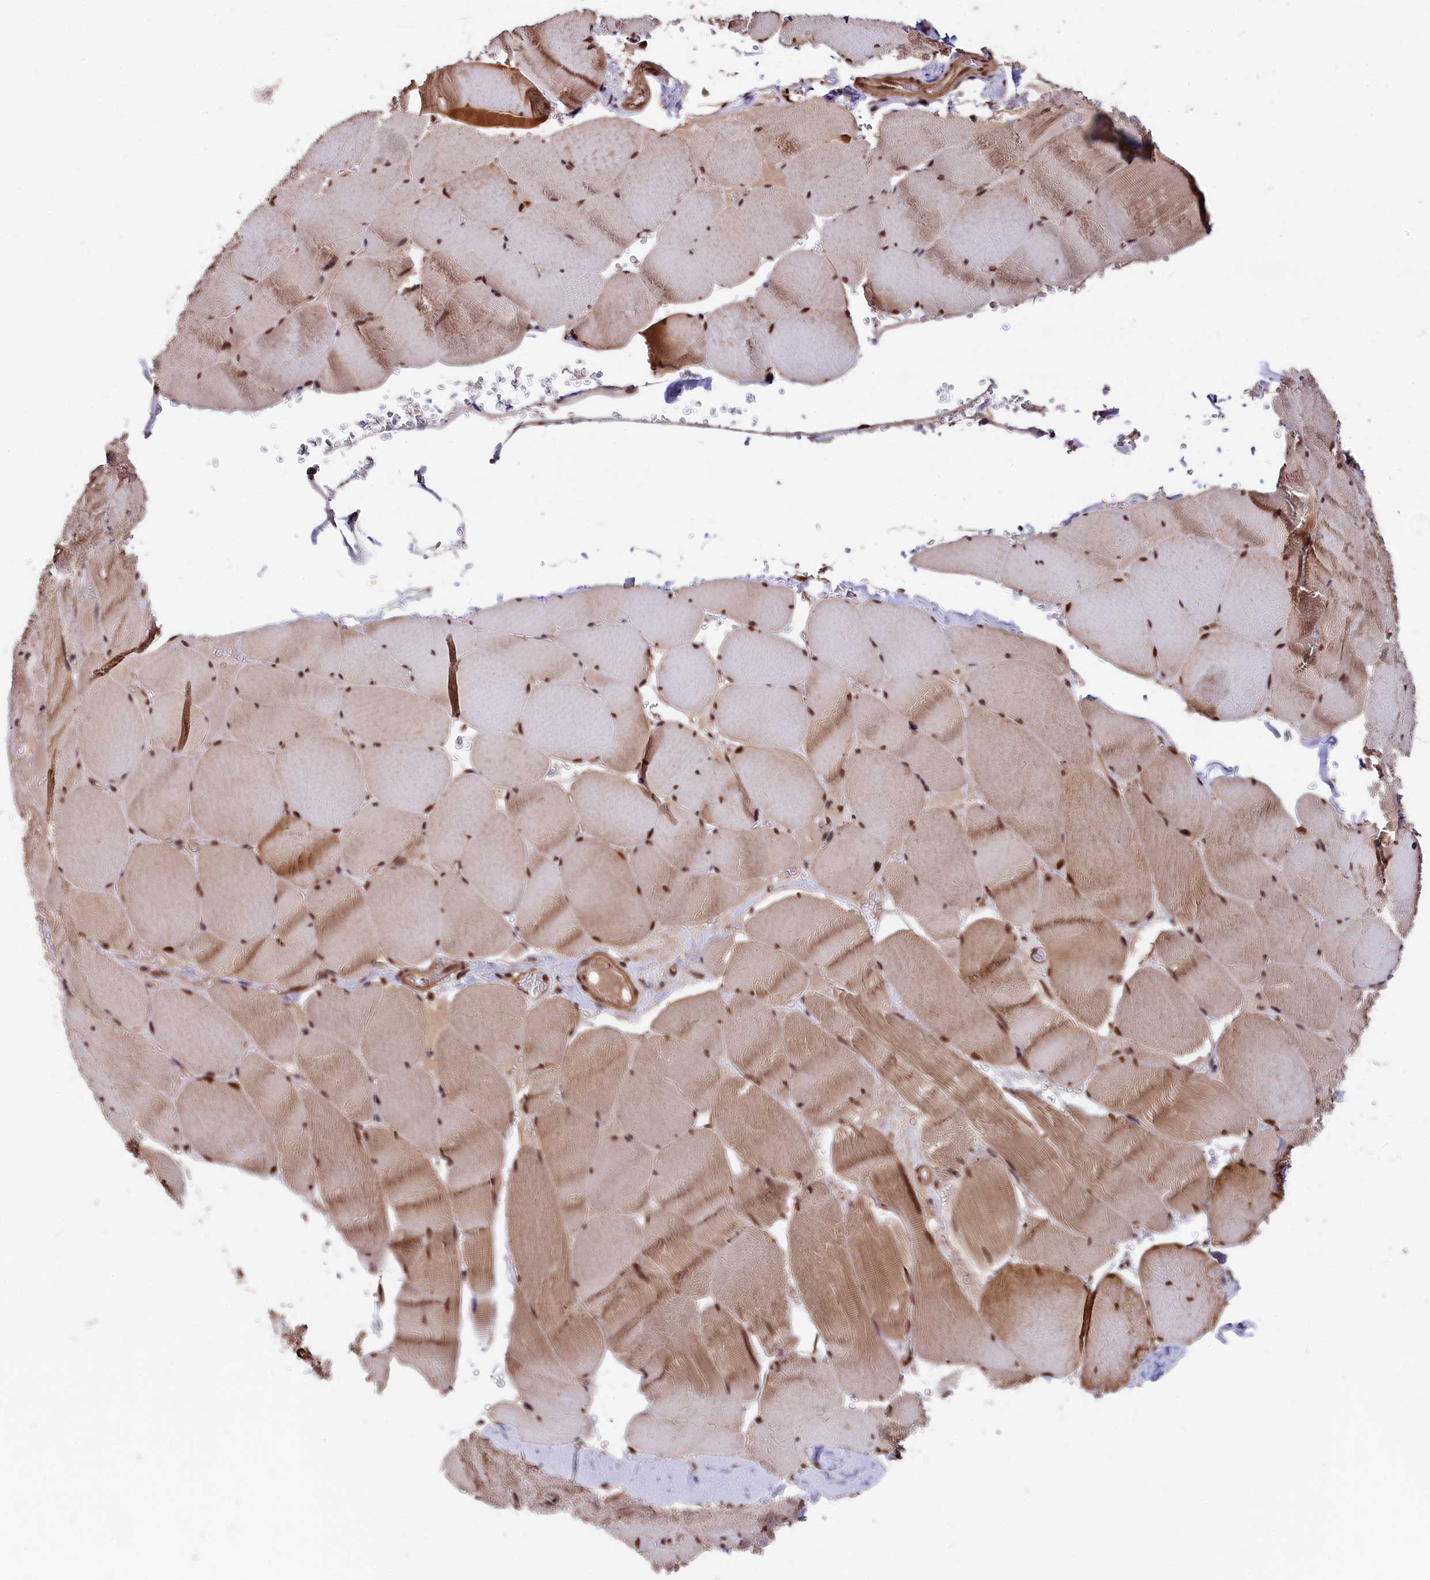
{"staining": {"intensity": "moderate", "quantity": ">75%", "location": "cytoplasmic/membranous,nuclear"}, "tissue": "skeletal muscle", "cell_type": "Myocytes", "image_type": "normal", "snomed": [{"axis": "morphology", "description": "Normal tissue, NOS"}, {"axis": "topography", "description": "Skeletal muscle"}, {"axis": "topography", "description": "Head-Neck"}], "caption": "Immunohistochemical staining of benign skeletal muscle displays moderate cytoplasmic/membranous,nuclear protein expression in about >75% of myocytes. (brown staining indicates protein expression, while blue staining denotes nuclei).", "gene": "ADRM1", "patient": {"sex": "male", "age": 66}}